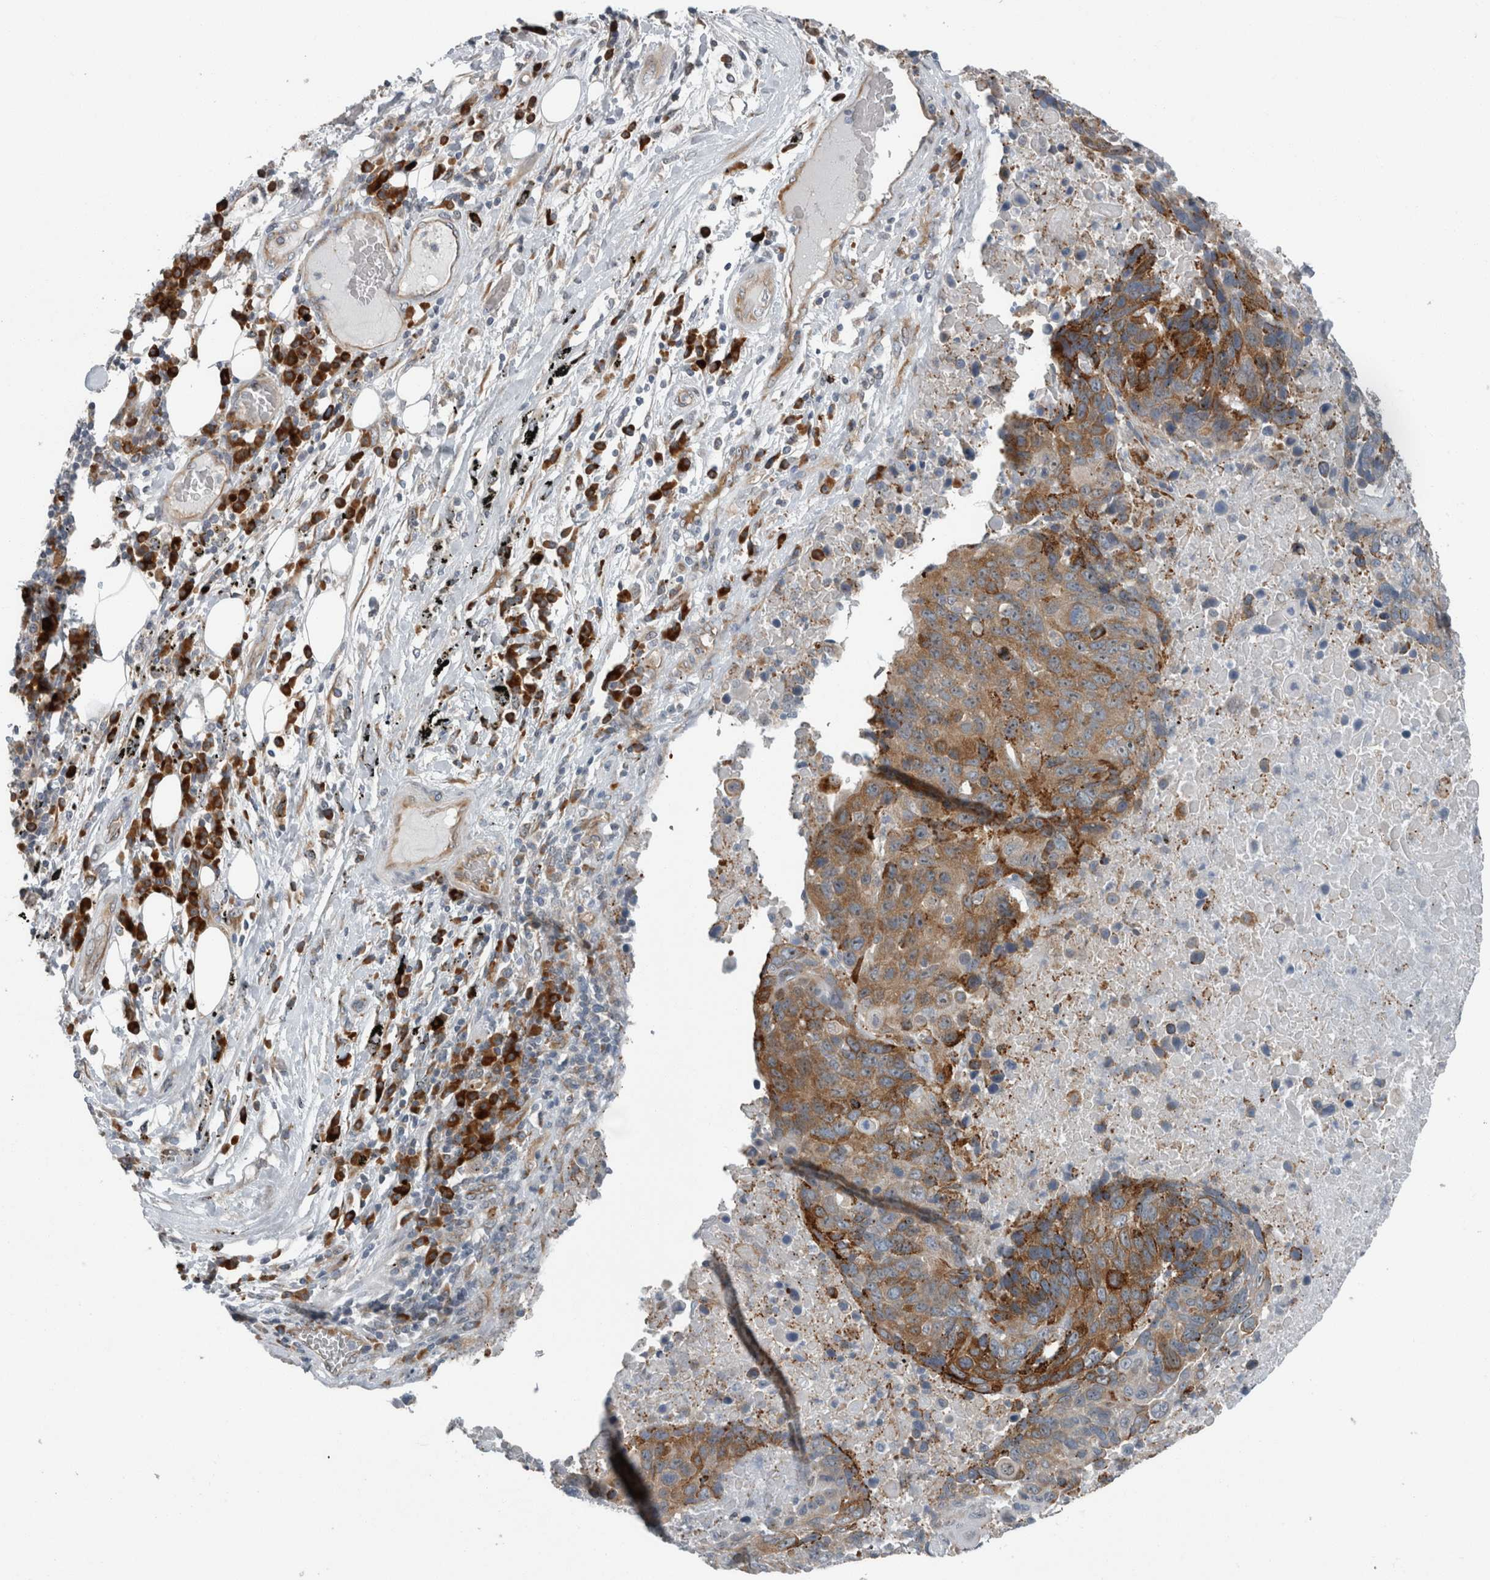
{"staining": {"intensity": "moderate", "quantity": "25%-75%", "location": "cytoplasmic/membranous"}, "tissue": "lung cancer", "cell_type": "Tumor cells", "image_type": "cancer", "snomed": [{"axis": "morphology", "description": "Squamous cell carcinoma, NOS"}, {"axis": "topography", "description": "Lung"}], "caption": "Immunohistochemistry of human lung cancer (squamous cell carcinoma) displays medium levels of moderate cytoplasmic/membranous expression in approximately 25%-75% of tumor cells. The protein of interest is stained brown, and the nuclei are stained in blue (DAB (3,3'-diaminobenzidine) IHC with brightfield microscopy, high magnification).", "gene": "USP25", "patient": {"sex": "male", "age": 66}}